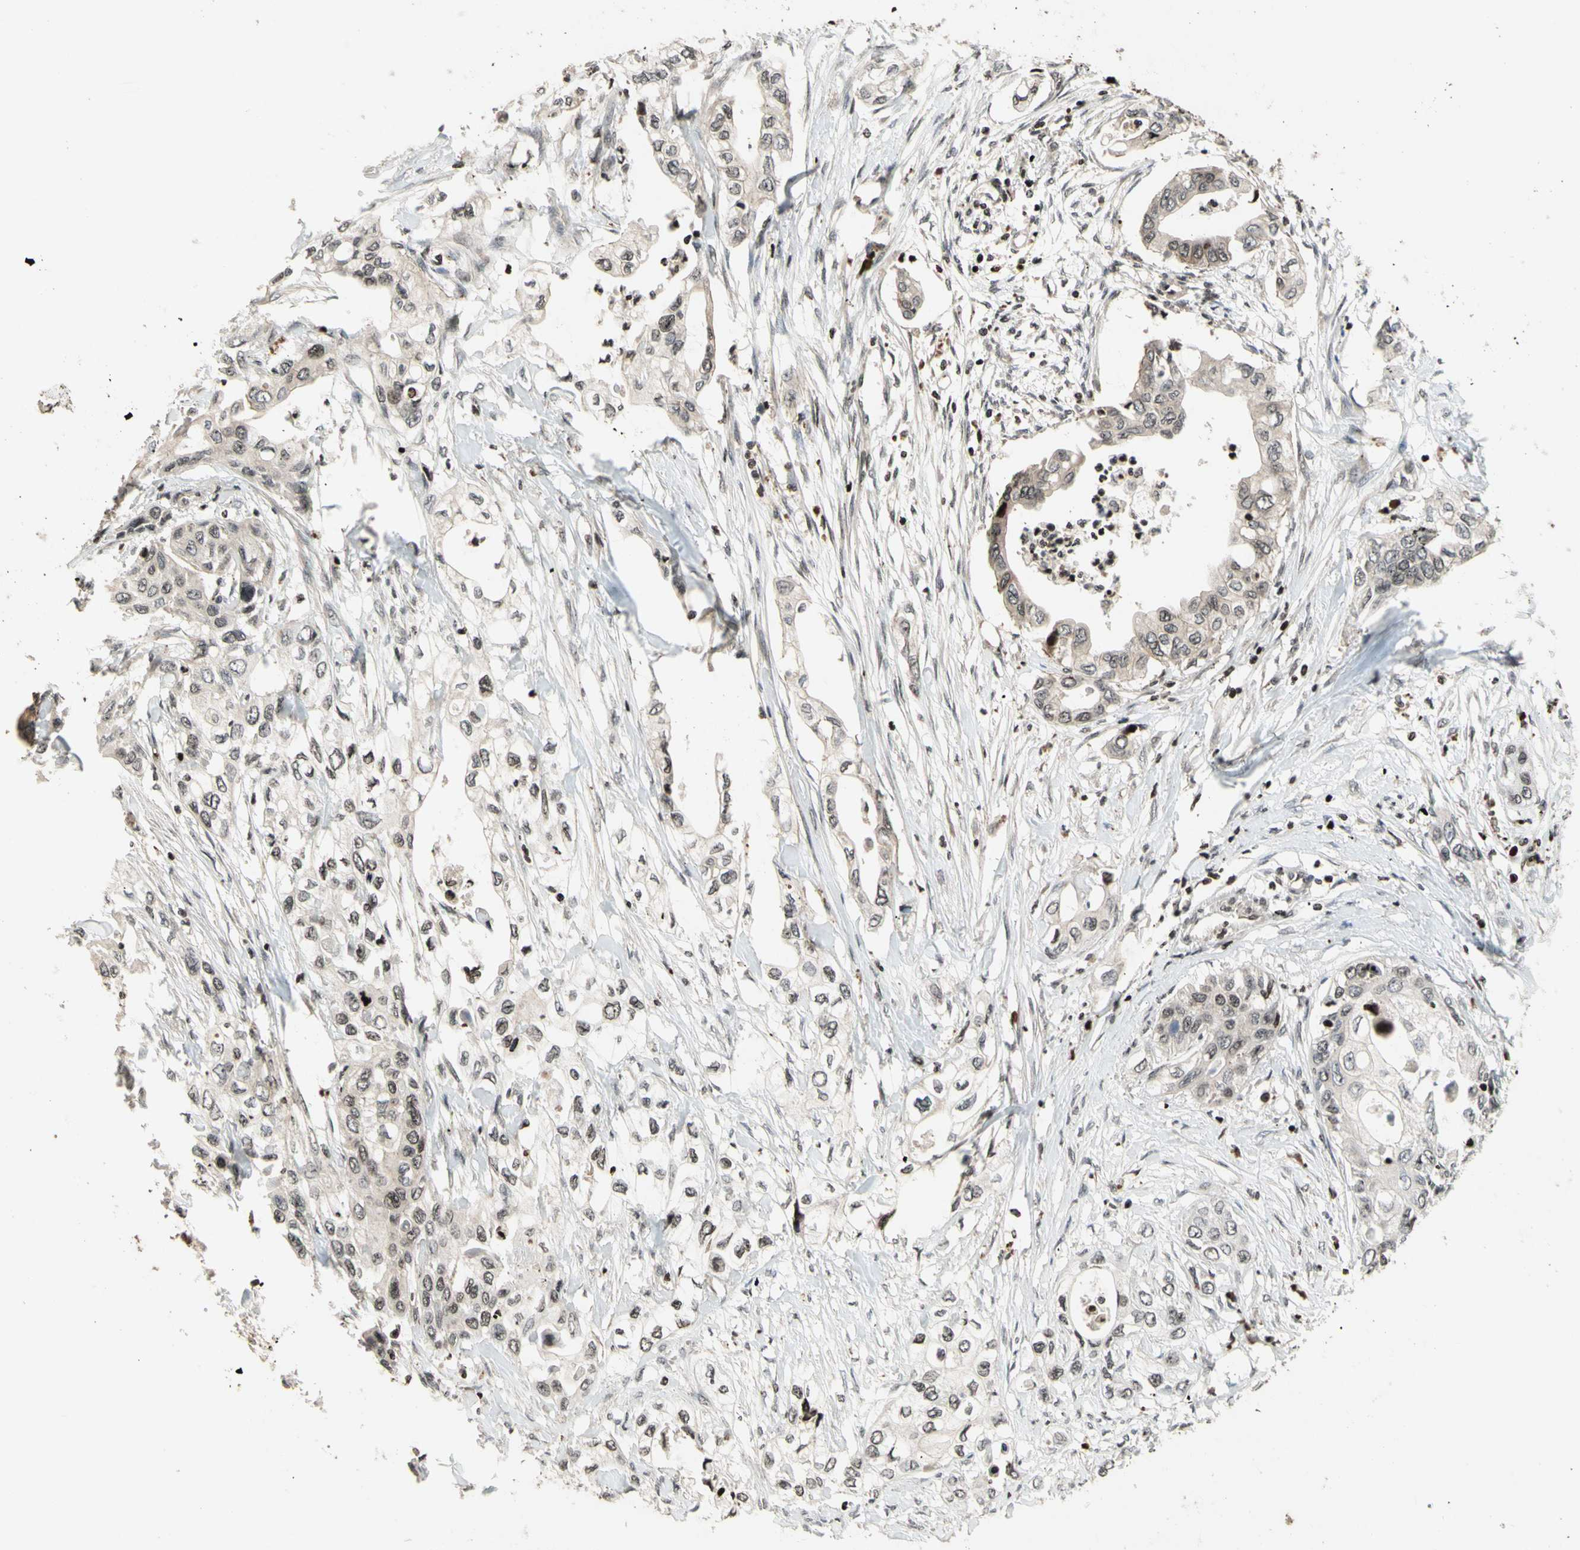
{"staining": {"intensity": "negative", "quantity": "none", "location": "none"}, "tissue": "pancreatic cancer", "cell_type": "Tumor cells", "image_type": "cancer", "snomed": [{"axis": "morphology", "description": "Adenocarcinoma, NOS"}, {"axis": "topography", "description": "Pancreas"}], "caption": "This is a histopathology image of immunohistochemistry (IHC) staining of pancreatic cancer (adenocarcinoma), which shows no staining in tumor cells. (DAB immunohistochemistry visualized using brightfield microscopy, high magnification).", "gene": "POLA1", "patient": {"sex": "female", "age": 70}}